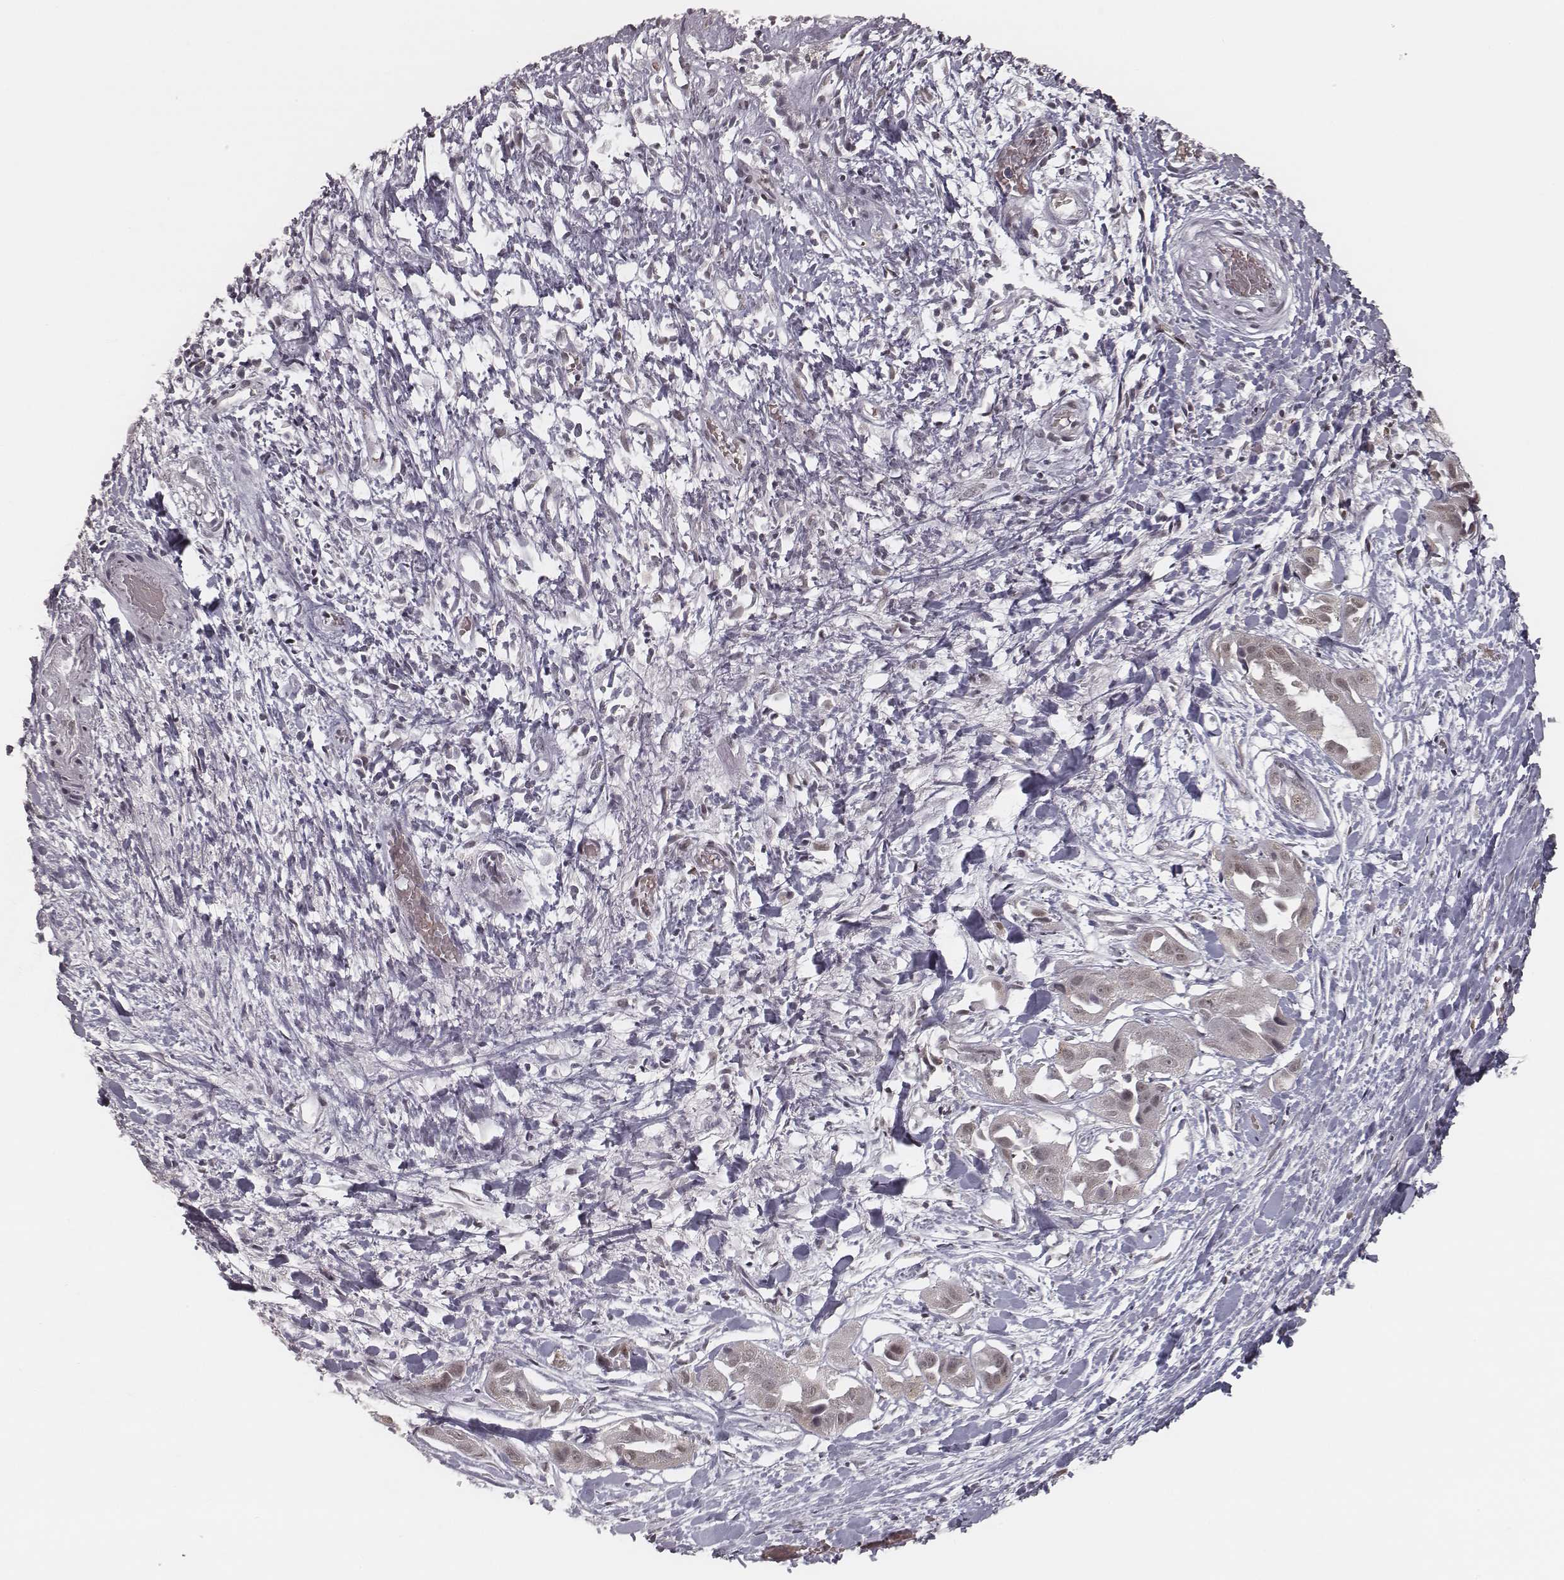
{"staining": {"intensity": "weak", "quantity": "25%-75%", "location": "cytoplasmic/membranous,nuclear"}, "tissue": "liver cancer", "cell_type": "Tumor cells", "image_type": "cancer", "snomed": [{"axis": "morphology", "description": "Cholangiocarcinoma"}, {"axis": "topography", "description": "Liver"}], "caption": "Human liver cancer (cholangiocarcinoma) stained with a brown dye shows weak cytoplasmic/membranous and nuclear positive positivity in approximately 25%-75% of tumor cells.", "gene": "HMGA2", "patient": {"sex": "female", "age": 52}}